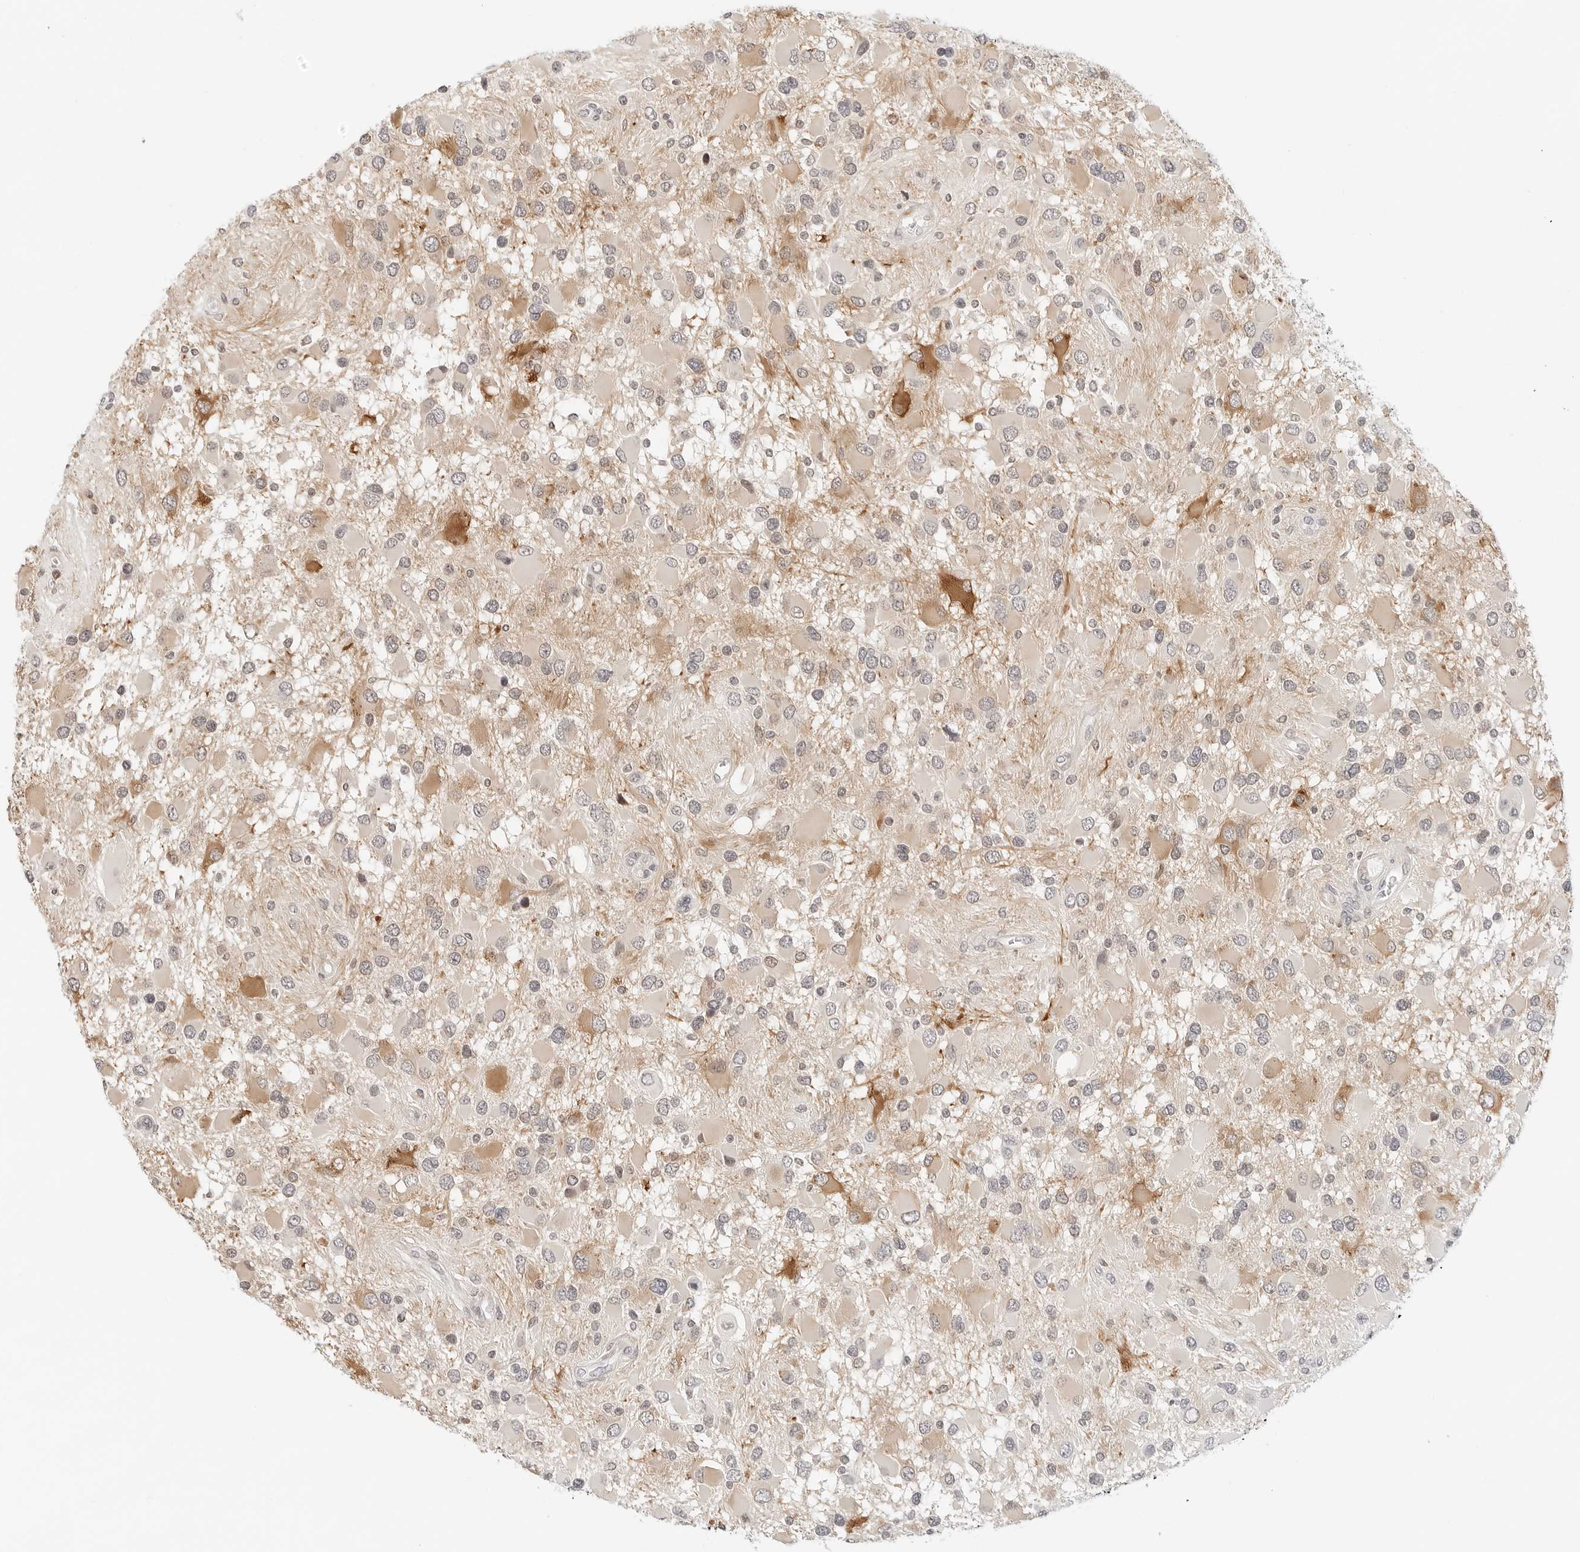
{"staining": {"intensity": "moderate", "quantity": "<25%", "location": "cytoplasmic/membranous"}, "tissue": "glioma", "cell_type": "Tumor cells", "image_type": "cancer", "snomed": [{"axis": "morphology", "description": "Glioma, malignant, High grade"}, {"axis": "topography", "description": "Brain"}], "caption": "Glioma tissue demonstrates moderate cytoplasmic/membranous positivity in approximately <25% of tumor cells", "gene": "PARP10", "patient": {"sex": "male", "age": 53}}